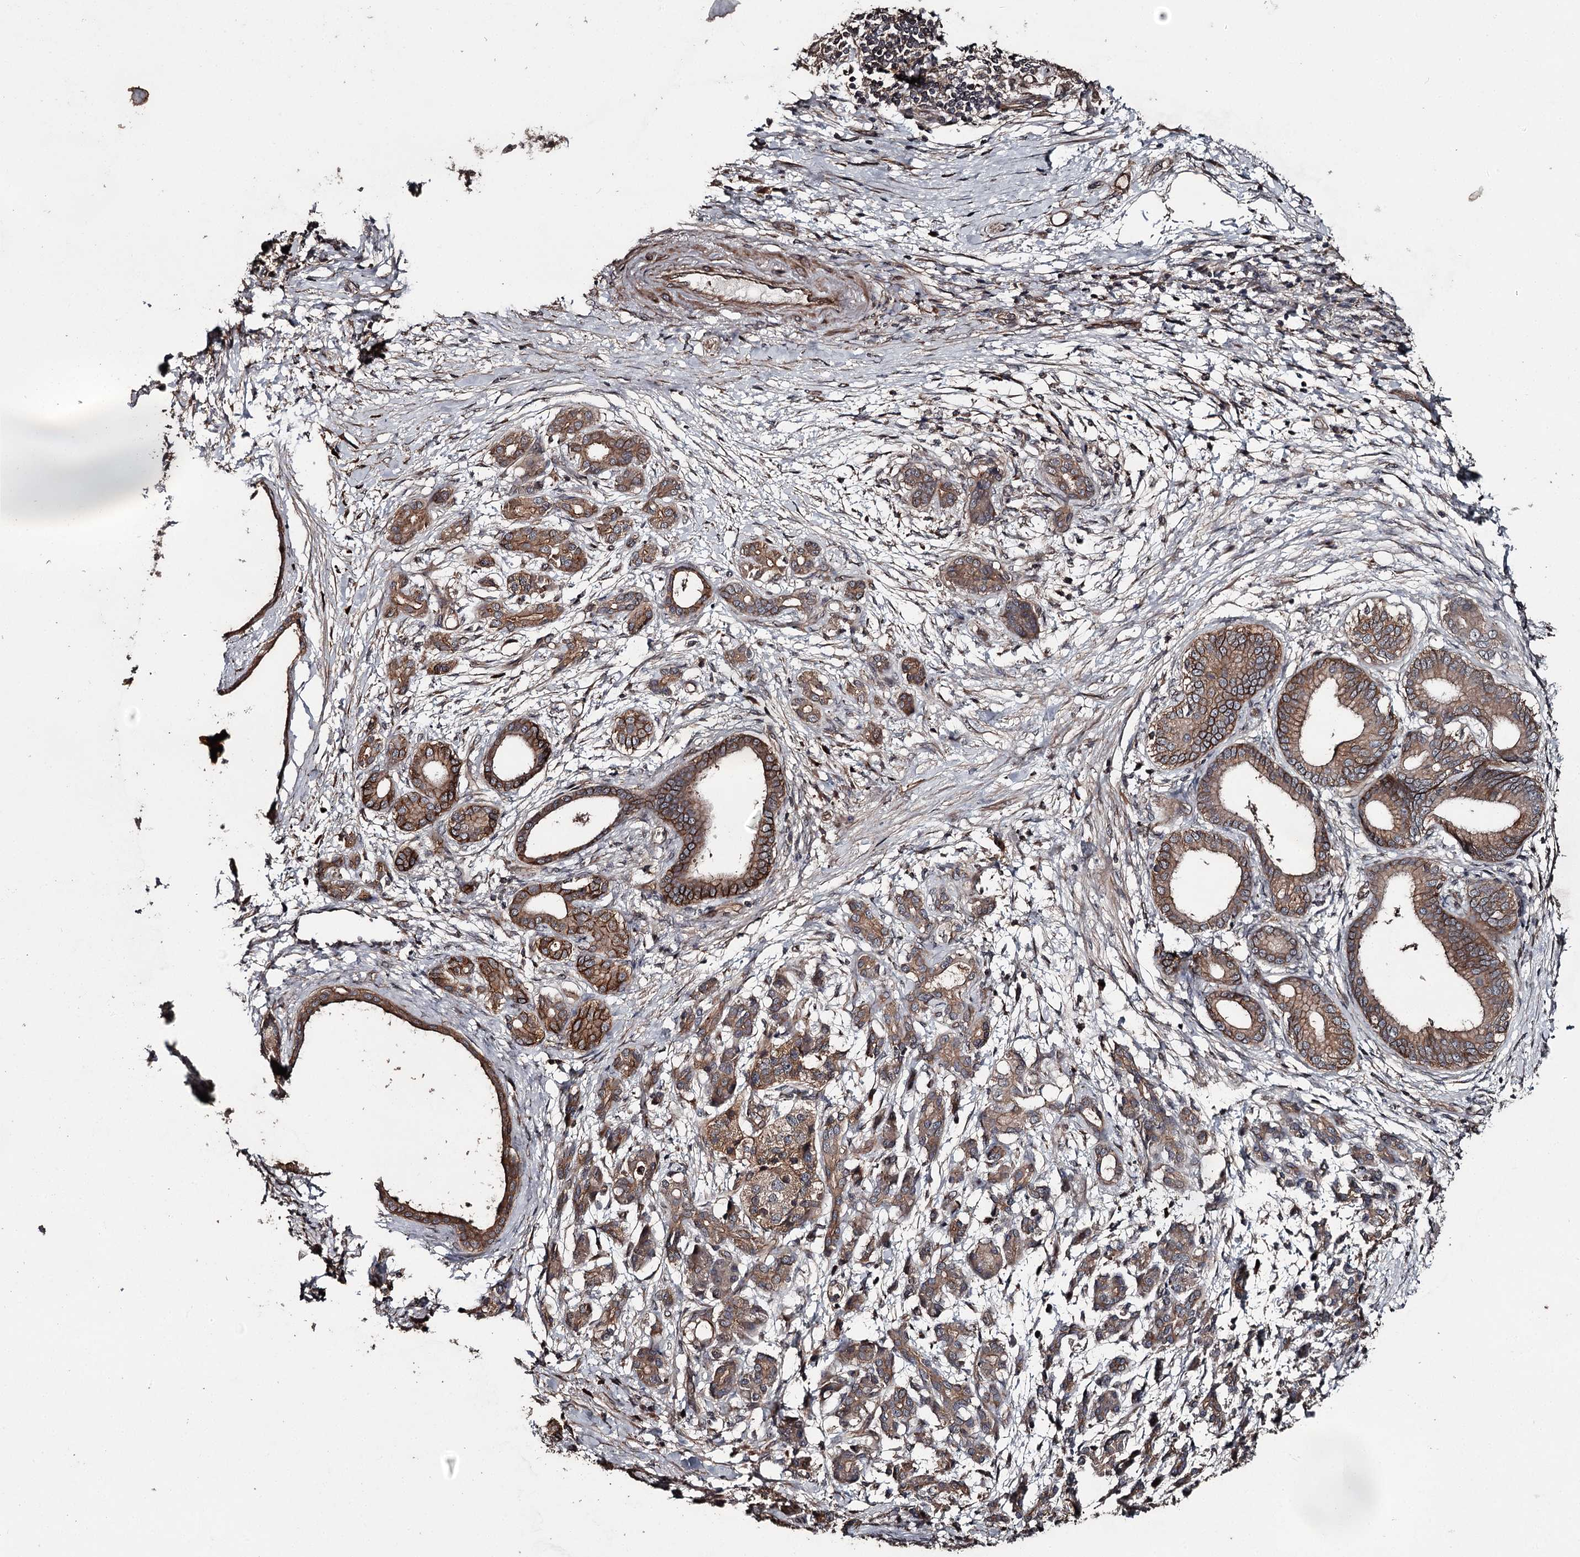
{"staining": {"intensity": "strong", "quantity": ">75%", "location": "cytoplasmic/membranous"}, "tissue": "pancreatic cancer", "cell_type": "Tumor cells", "image_type": "cancer", "snomed": [{"axis": "morphology", "description": "Adenocarcinoma, NOS"}, {"axis": "topography", "description": "Pancreas"}], "caption": "Immunohistochemistry (IHC) histopathology image of neoplastic tissue: pancreatic adenocarcinoma stained using immunohistochemistry exhibits high levels of strong protein expression localized specifically in the cytoplasmic/membranous of tumor cells, appearing as a cytoplasmic/membranous brown color.", "gene": "RAB21", "patient": {"sex": "female", "age": 55}}